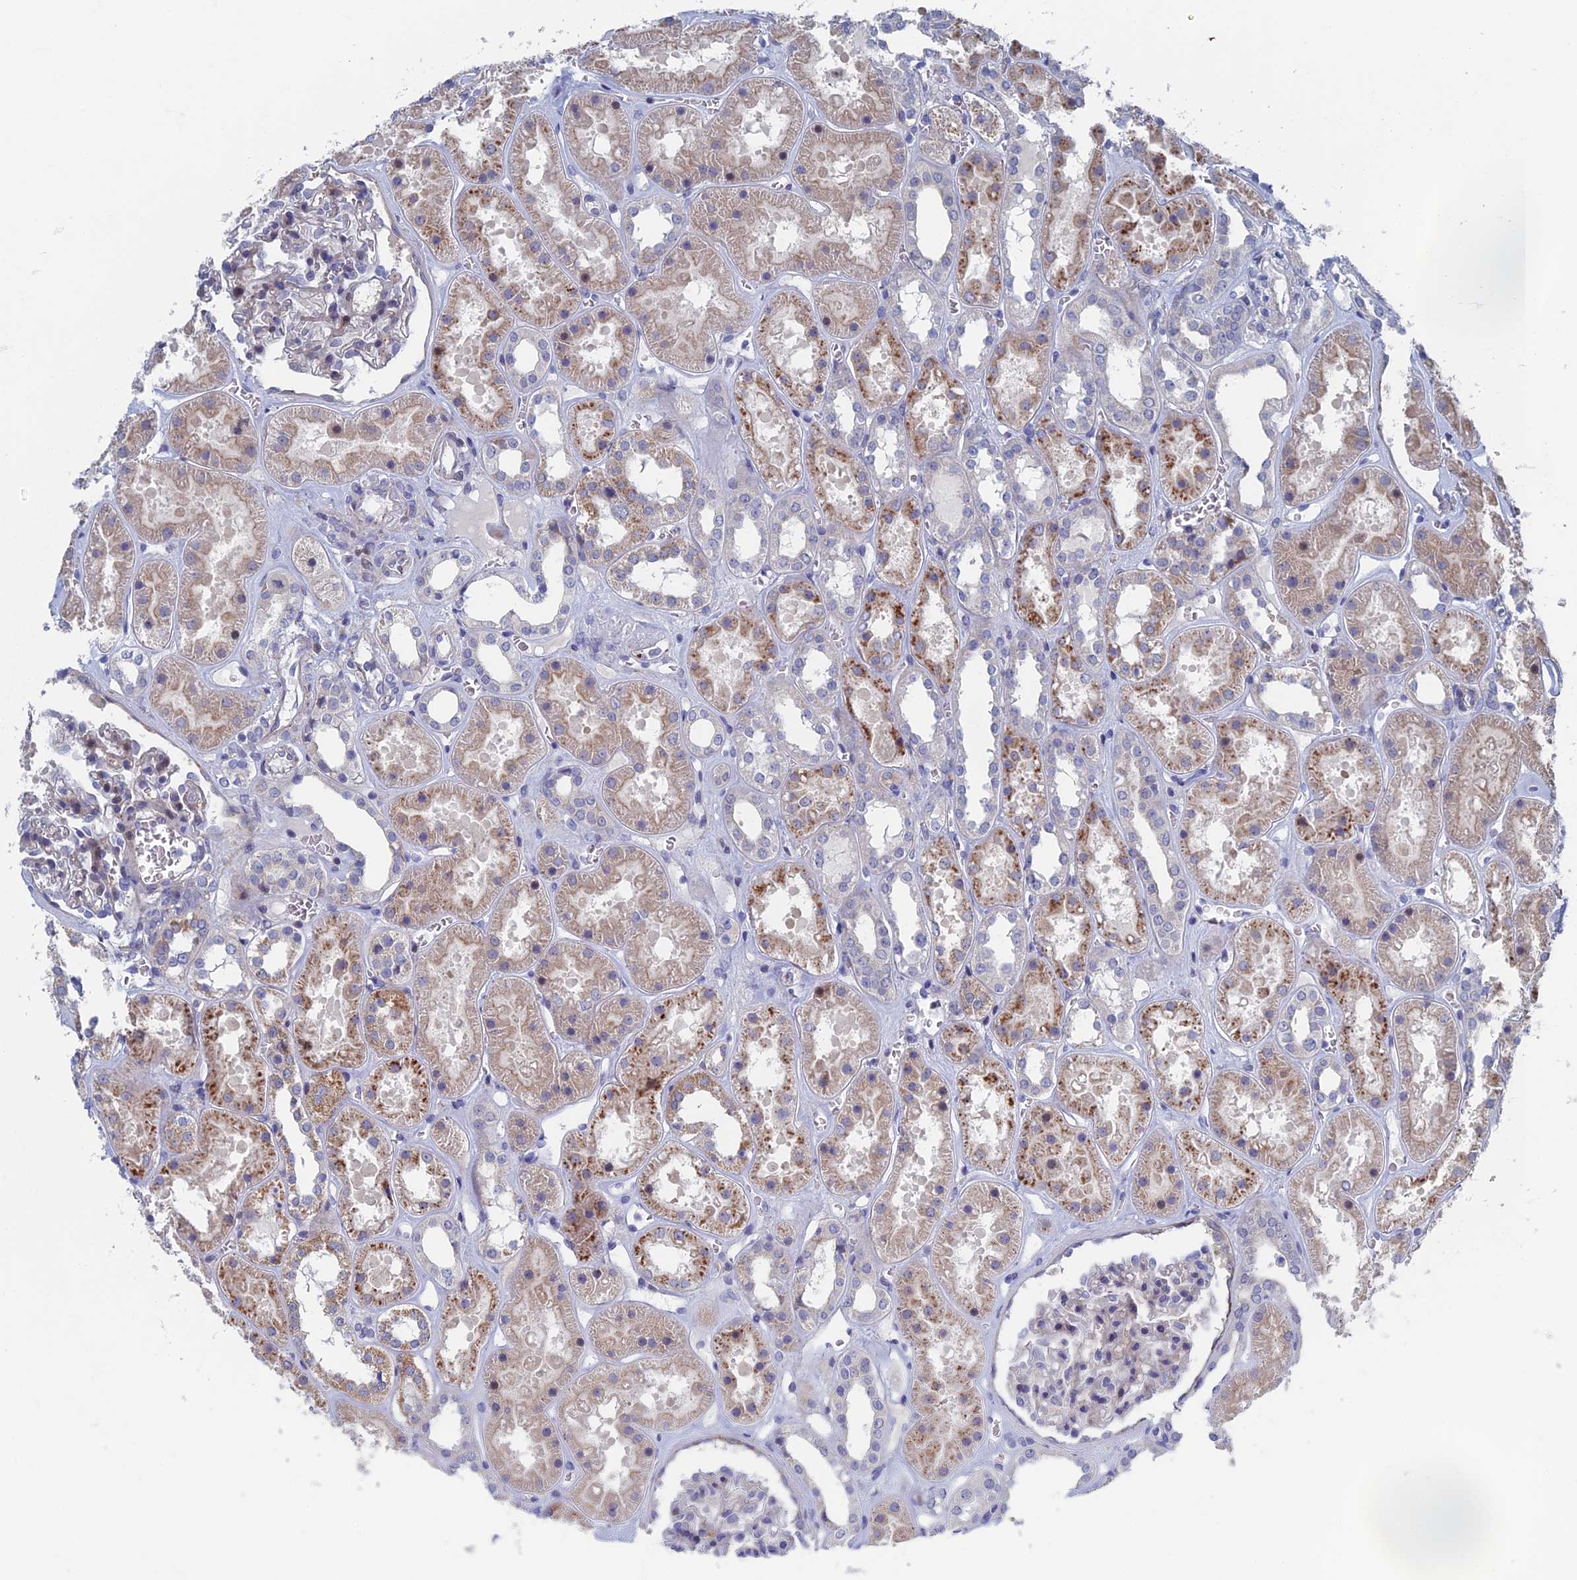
{"staining": {"intensity": "negative", "quantity": "none", "location": "none"}, "tissue": "kidney", "cell_type": "Cells in glomeruli", "image_type": "normal", "snomed": [{"axis": "morphology", "description": "Normal tissue, NOS"}, {"axis": "topography", "description": "Kidney"}], "caption": "Cells in glomeruli are negative for protein expression in unremarkable human kidney. (Immunohistochemistry, brightfield microscopy, high magnification).", "gene": "GTF2IRD1", "patient": {"sex": "female", "age": 41}}